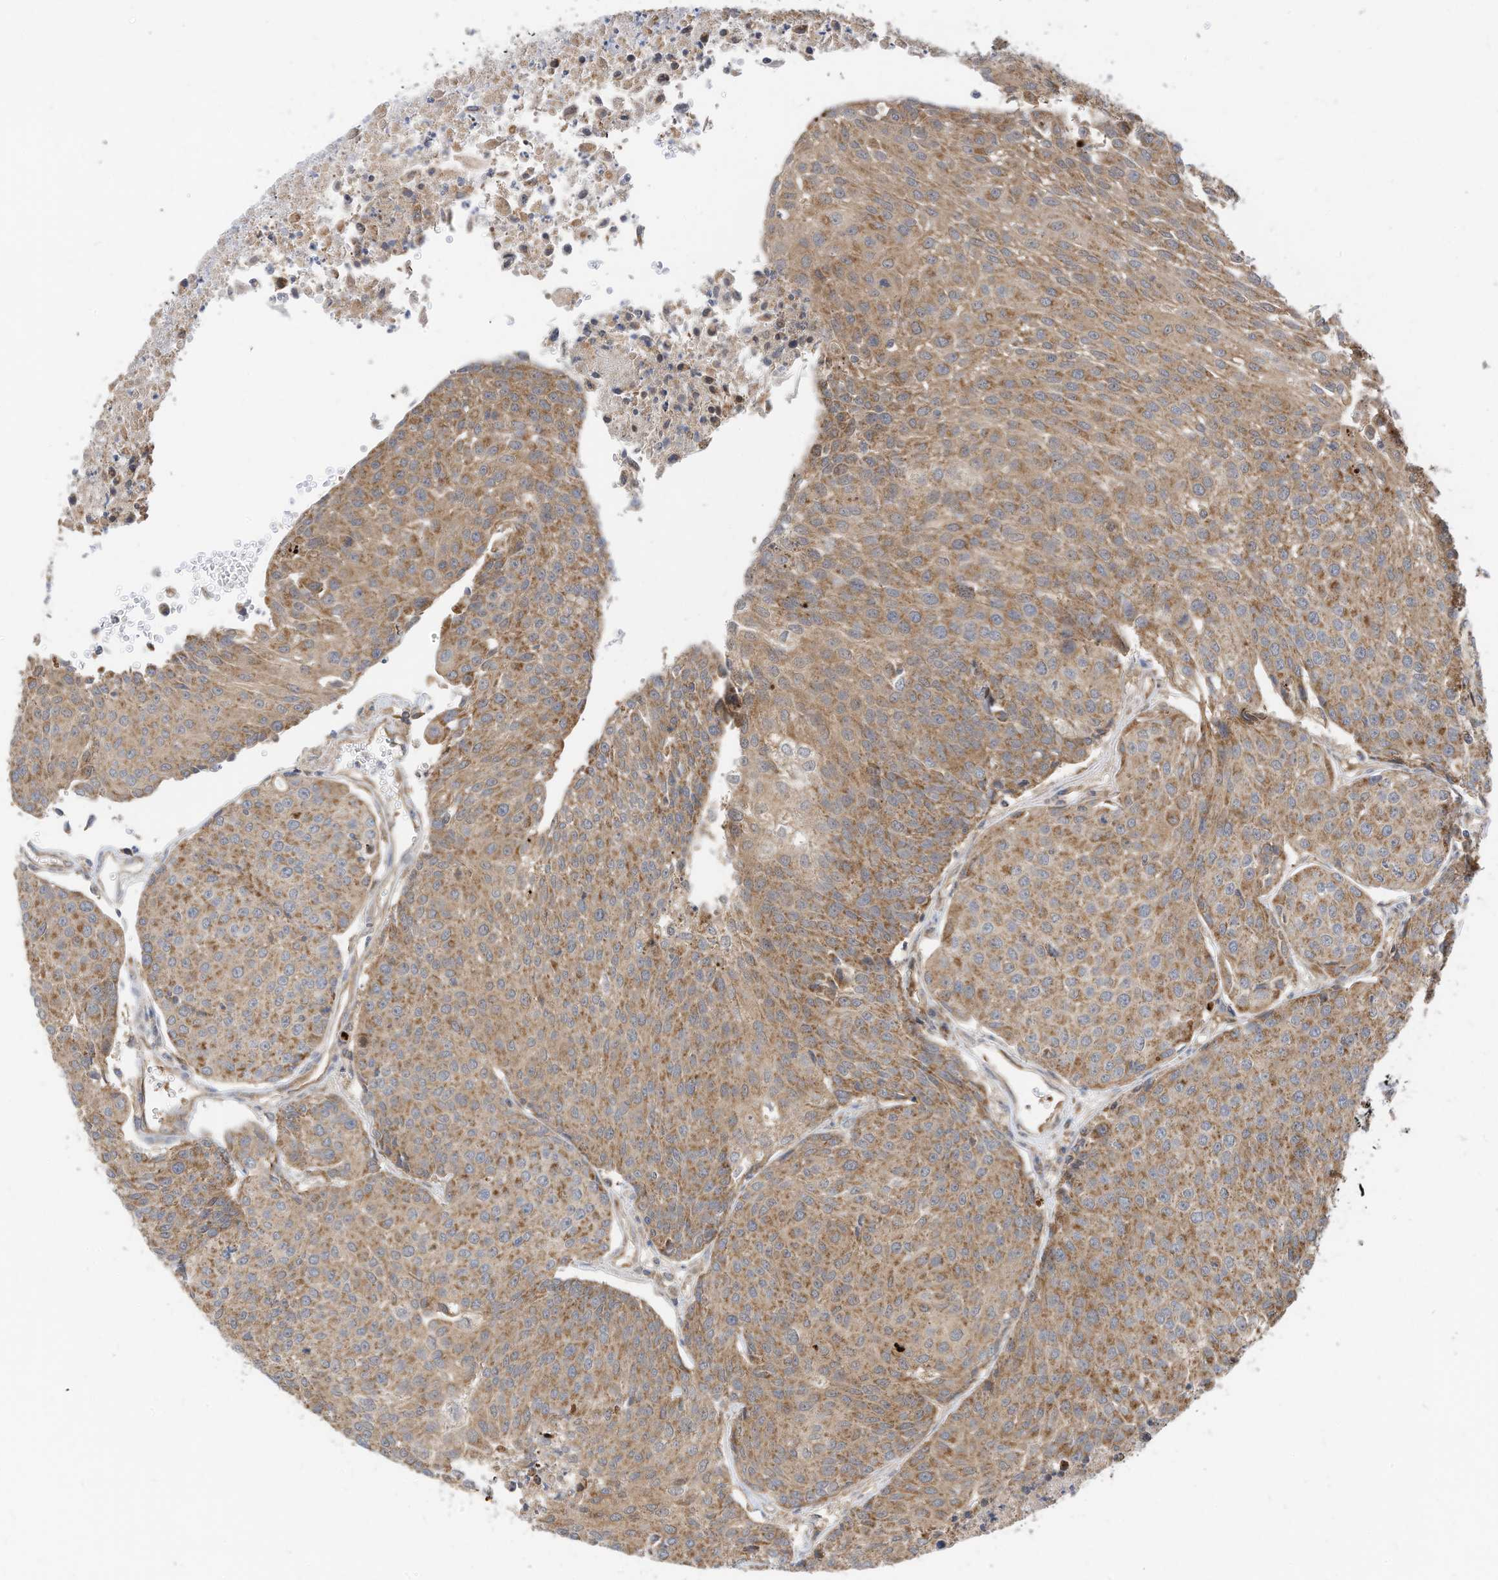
{"staining": {"intensity": "moderate", "quantity": ">75%", "location": "cytoplasmic/membranous"}, "tissue": "urothelial cancer", "cell_type": "Tumor cells", "image_type": "cancer", "snomed": [{"axis": "morphology", "description": "Urothelial carcinoma, High grade"}, {"axis": "topography", "description": "Urinary bladder"}], "caption": "The immunohistochemical stain shows moderate cytoplasmic/membranous staining in tumor cells of high-grade urothelial carcinoma tissue.", "gene": "METTL6", "patient": {"sex": "female", "age": 85}}